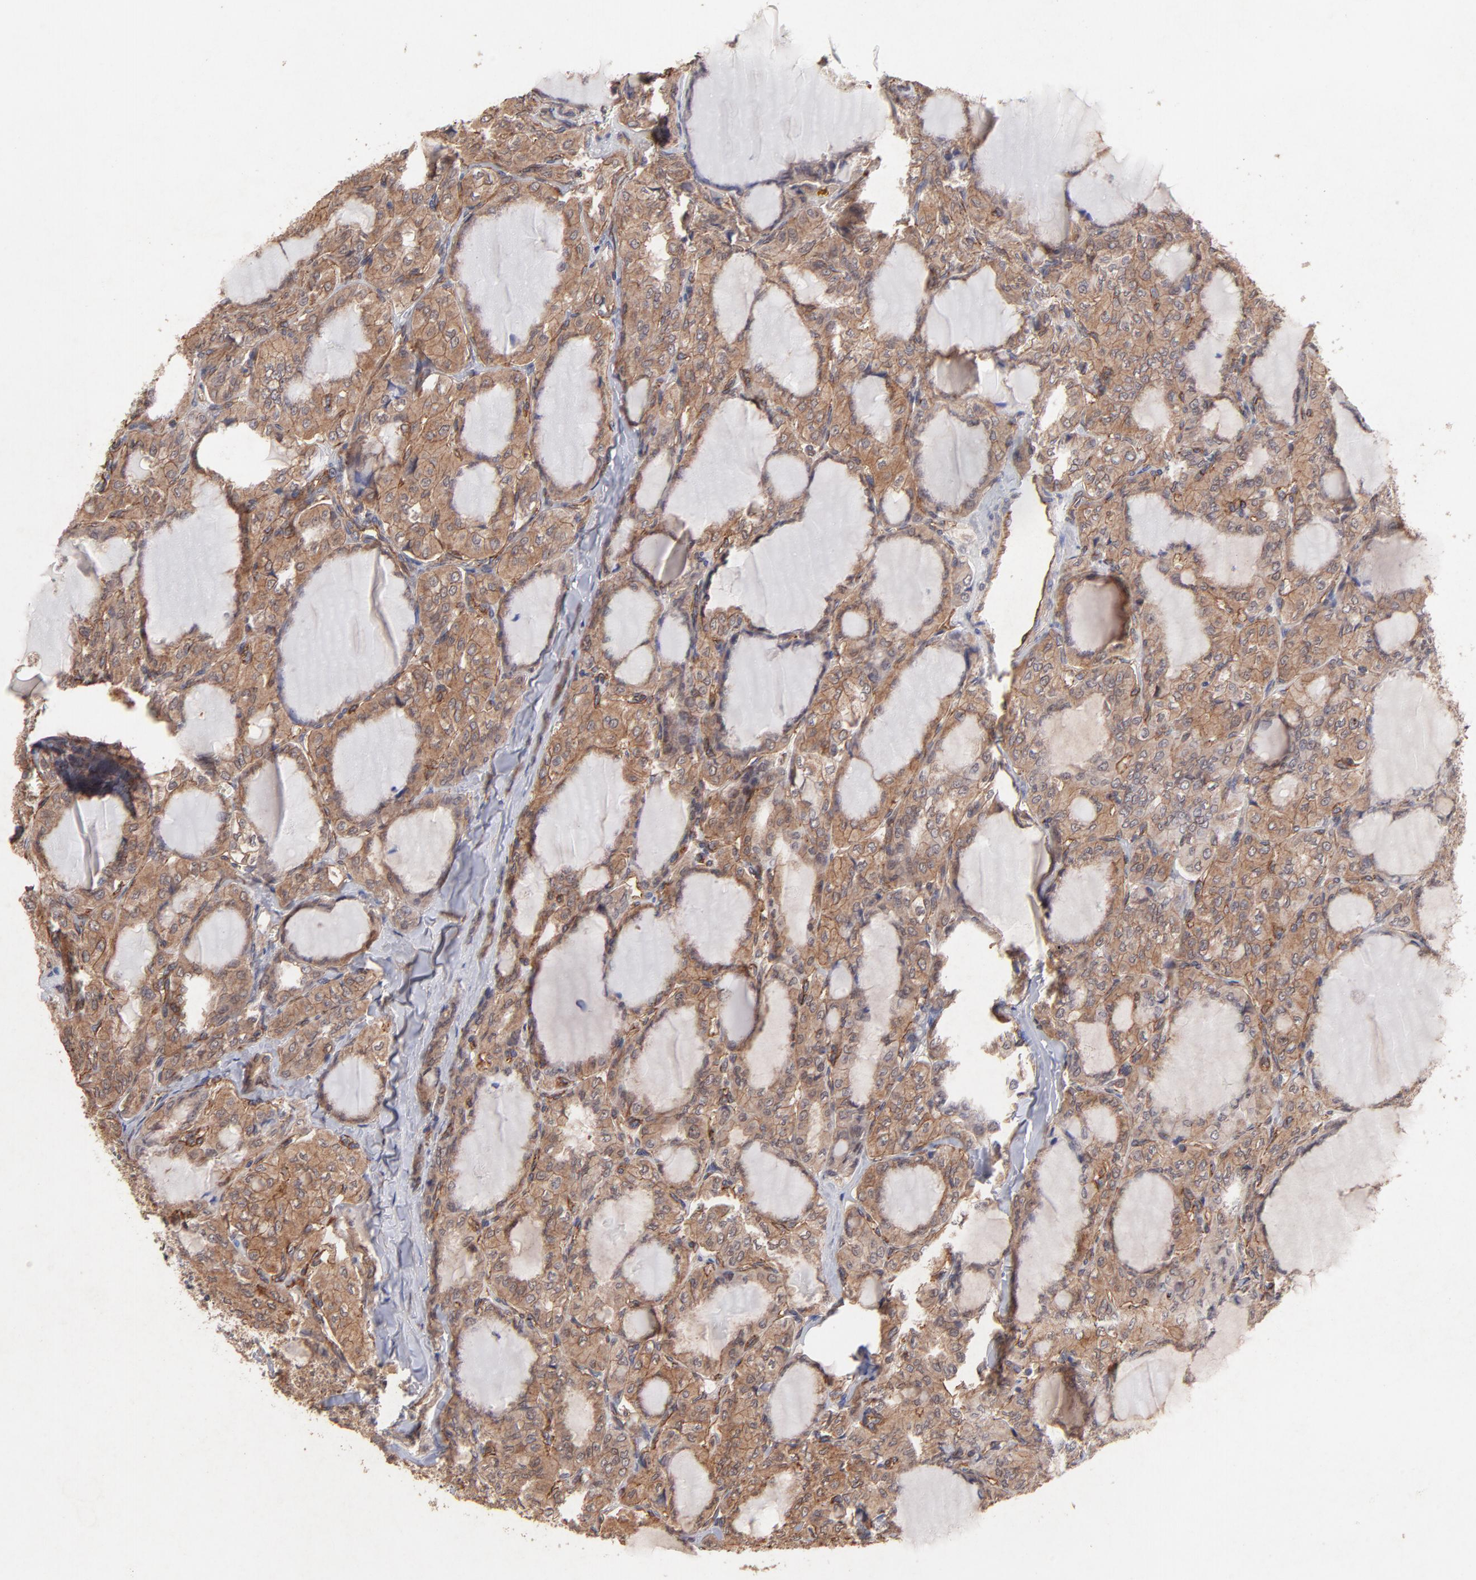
{"staining": {"intensity": "moderate", "quantity": ">75%", "location": "cytoplasmic/membranous"}, "tissue": "thyroid cancer", "cell_type": "Tumor cells", "image_type": "cancer", "snomed": [{"axis": "morphology", "description": "Papillary adenocarcinoma, NOS"}, {"axis": "topography", "description": "Thyroid gland"}], "caption": "Papillary adenocarcinoma (thyroid) was stained to show a protein in brown. There is medium levels of moderate cytoplasmic/membranous expression in about >75% of tumor cells.", "gene": "STAP2", "patient": {"sex": "male", "age": 20}}